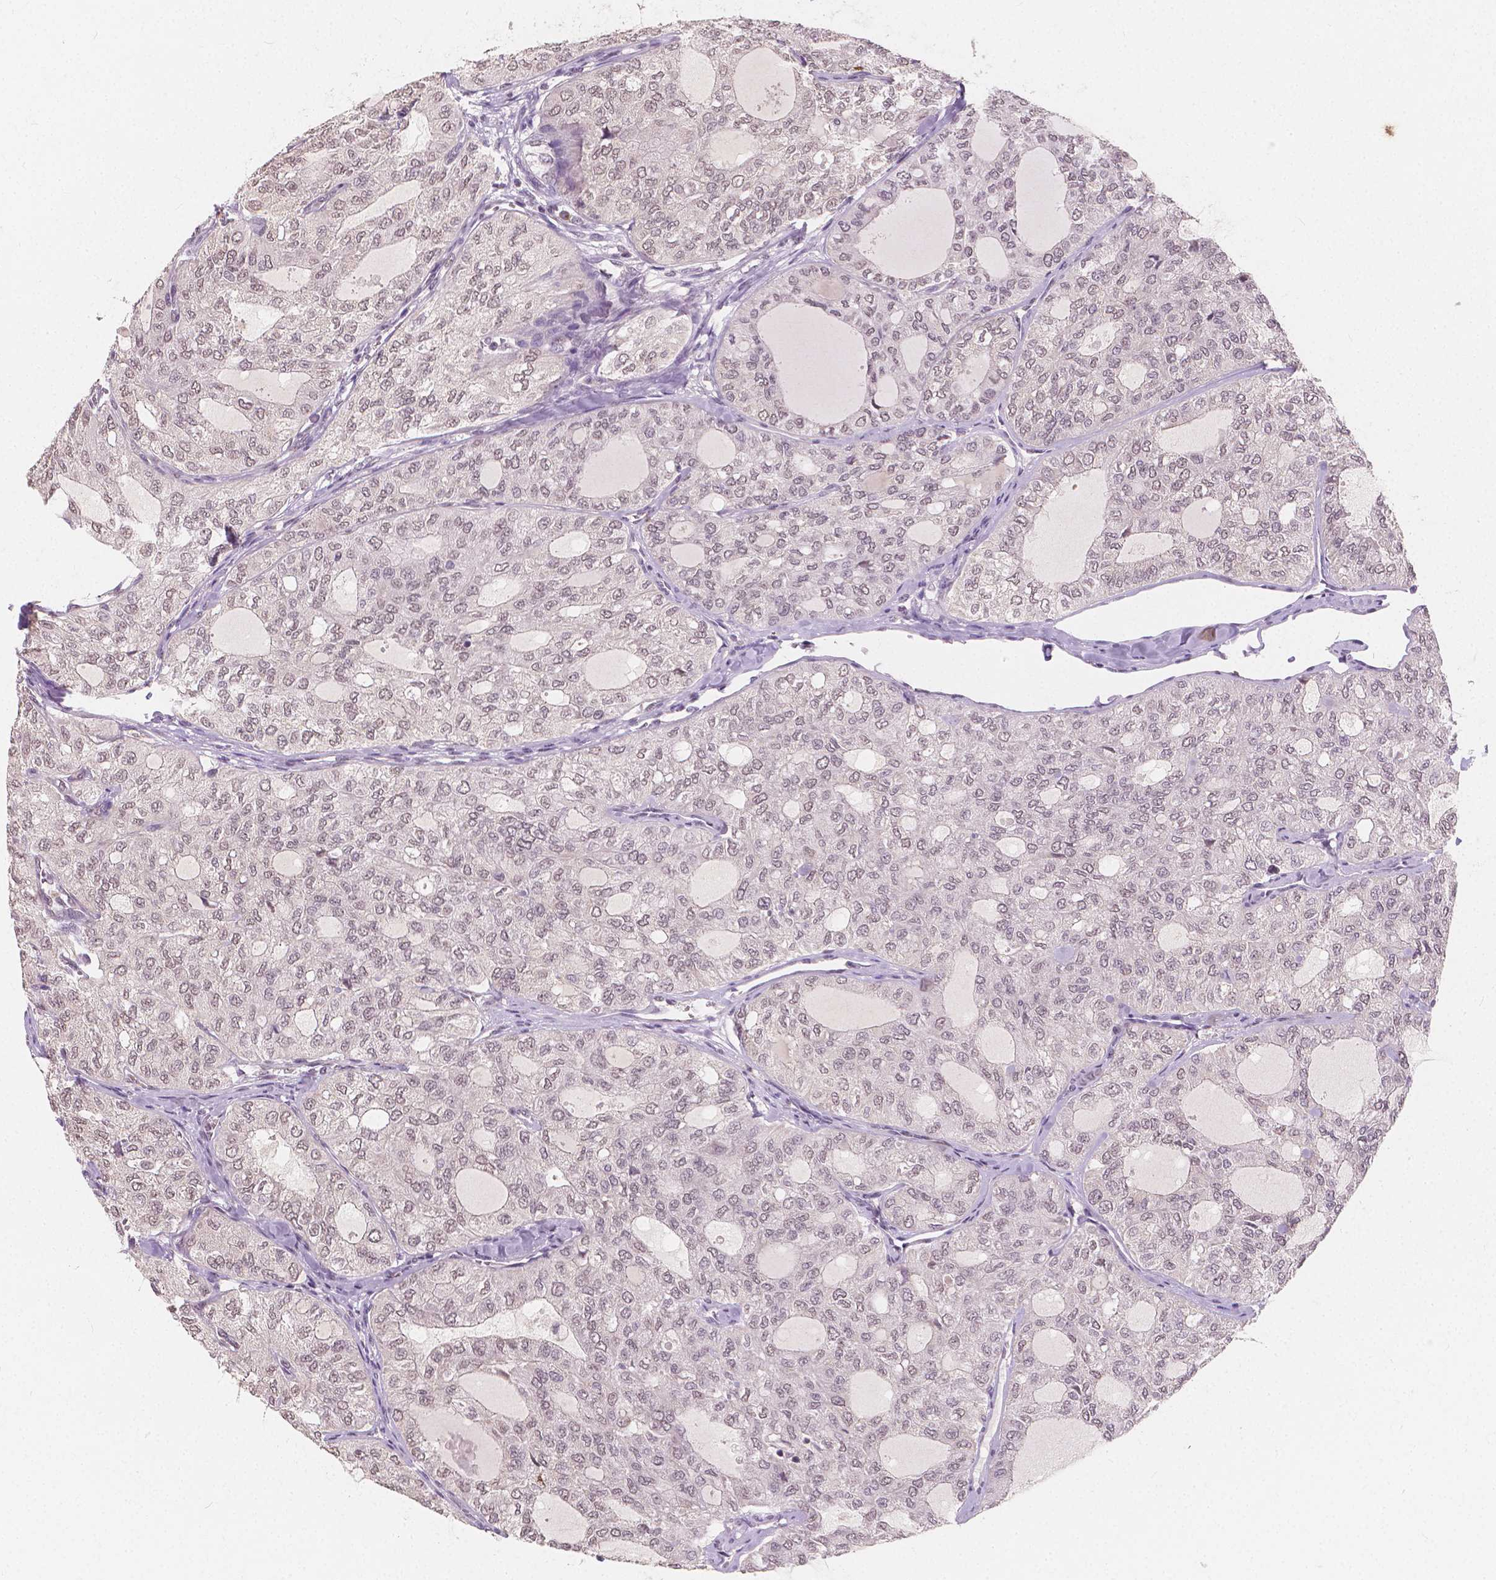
{"staining": {"intensity": "negative", "quantity": "none", "location": "none"}, "tissue": "thyroid cancer", "cell_type": "Tumor cells", "image_type": "cancer", "snomed": [{"axis": "morphology", "description": "Follicular adenoma carcinoma, NOS"}, {"axis": "topography", "description": "Thyroid gland"}], "caption": "IHC of human follicular adenoma carcinoma (thyroid) demonstrates no staining in tumor cells.", "gene": "NOLC1", "patient": {"sex": "male", "age": 75}}